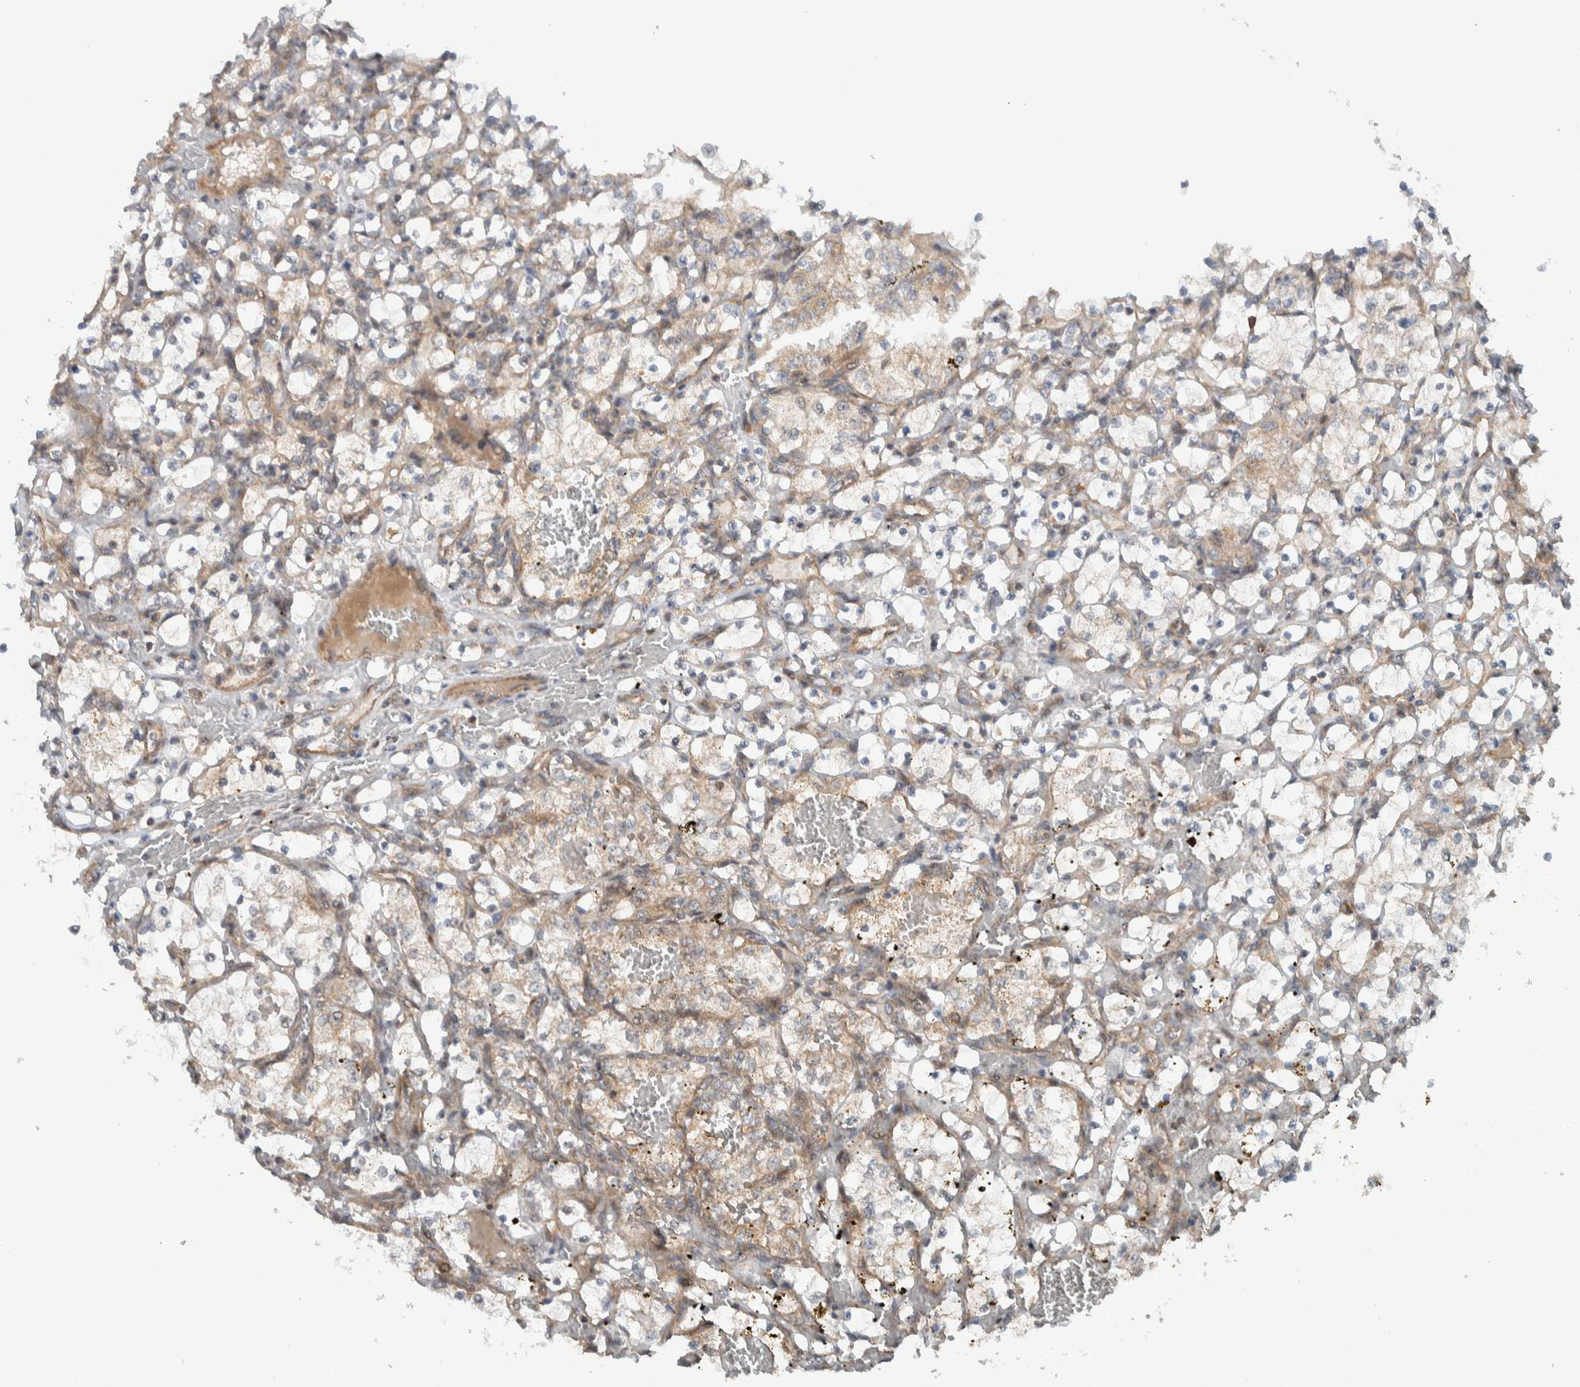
{"staining": {"intensity": "weak", "quantity": "<25%", "location": "cytoplasmic/membranous"}, "tissue": "renal cancer", "cell_type": "Tumor cells", "image_type": "cancer", "snomed": [{"axis": "morphology", "description": "Adenocarcinoma, NOS"}, {"axis": "topography", "description": "Kidney"}], "caption": "Immunohistochemistry (IHC) histopathology image of neoplastic tissue: human renal cancer stained with DAB shows no significant protein expression in tumor cells.", "gene": "KLHL6", "patient": {"sex": "female", "age": 69}}